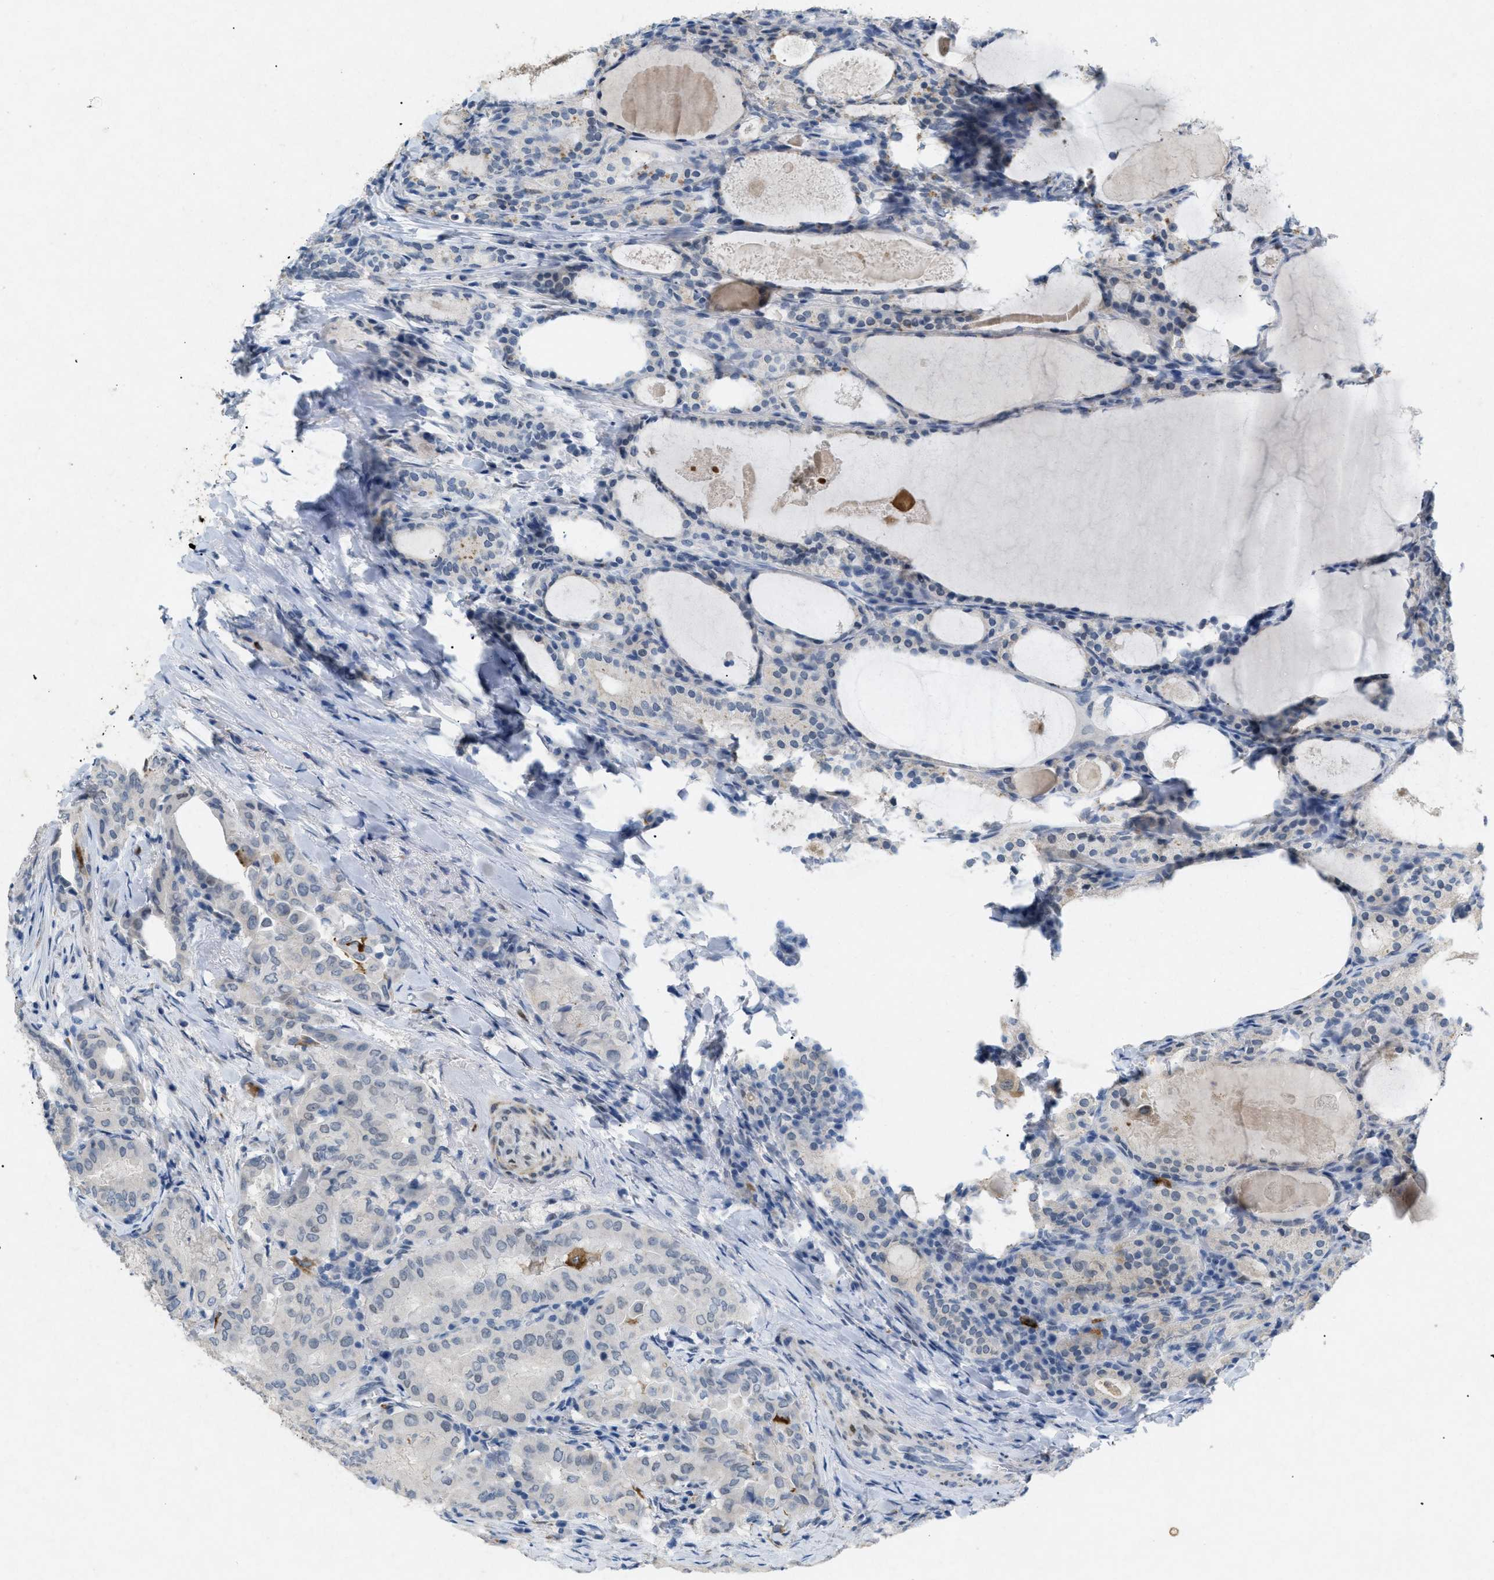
{"staining": {"intensity": "negative", "quantity": "none", "location": "none"}, "tissue": "thyroid cancer", "cell_type": "Tumor cells", "image_type": "cancer", "snomed": [{"axis": "morphology", "description": "Papillary adenocarcinoma, NOS"}, {"axis": "topography", "description": "Thyroid gland"}], "caption": "The IHC histopathology image has no significant staining in tumor cells of thyroid cancer (papillary adenocarcinoma) tissue.", "gene": "TASOR", "patient": {"sex": "female", "age": 42}}